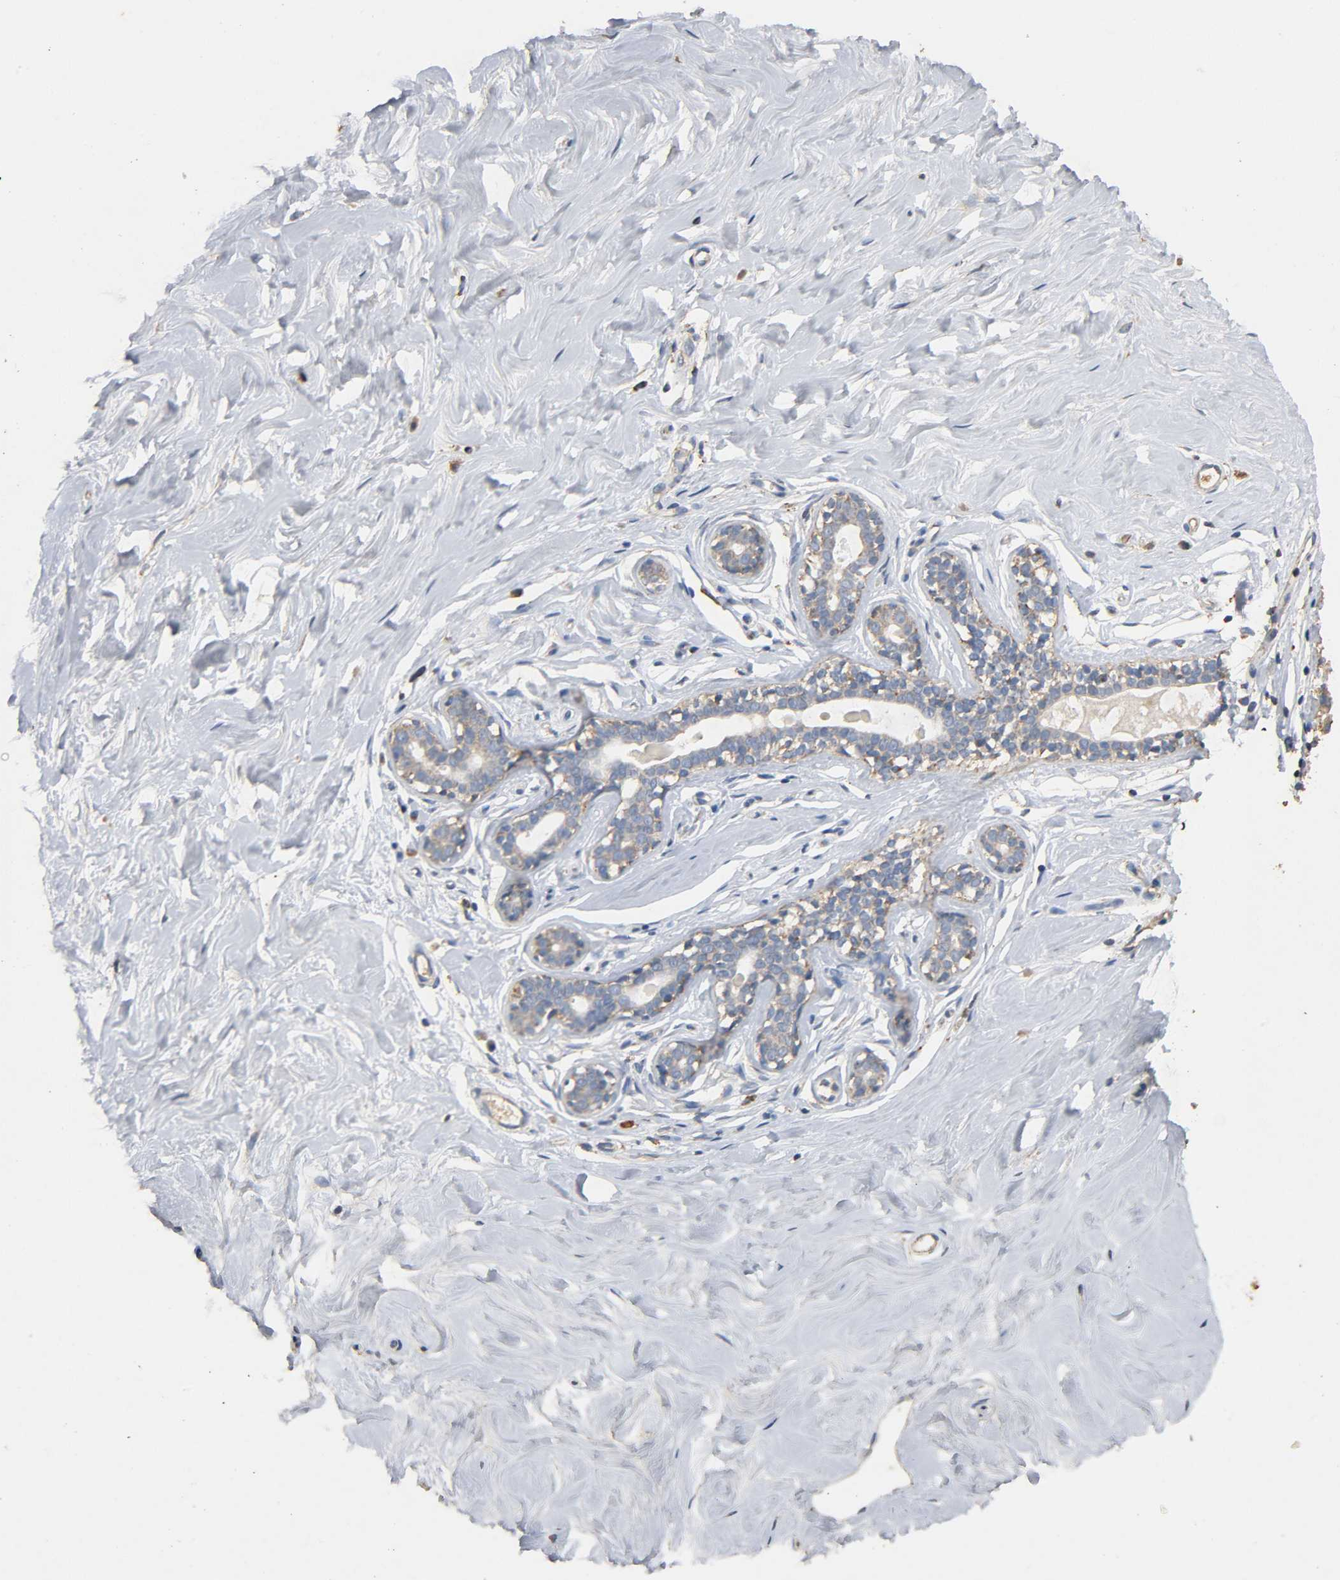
{"staining": {"intensity": "moderate", "quantity": ">75%", "location": "cytoplasmic/membranous"}, "tissue": "breast", "cell_type": "Adipocytes", "image_type": "normal", "snomed": [{"axis": "morphology", "description": "Normal tissue, NOS"}, {"axis": "topography", "description": "Breast"}], "caption": "A medium amount of moderate cytoplasmic/membranous staining is seen in approximately >75% of adipocytes in unremarkable breast.", "gene": "NDUFS3", "patient": {"sex": "female", "age": 23}}